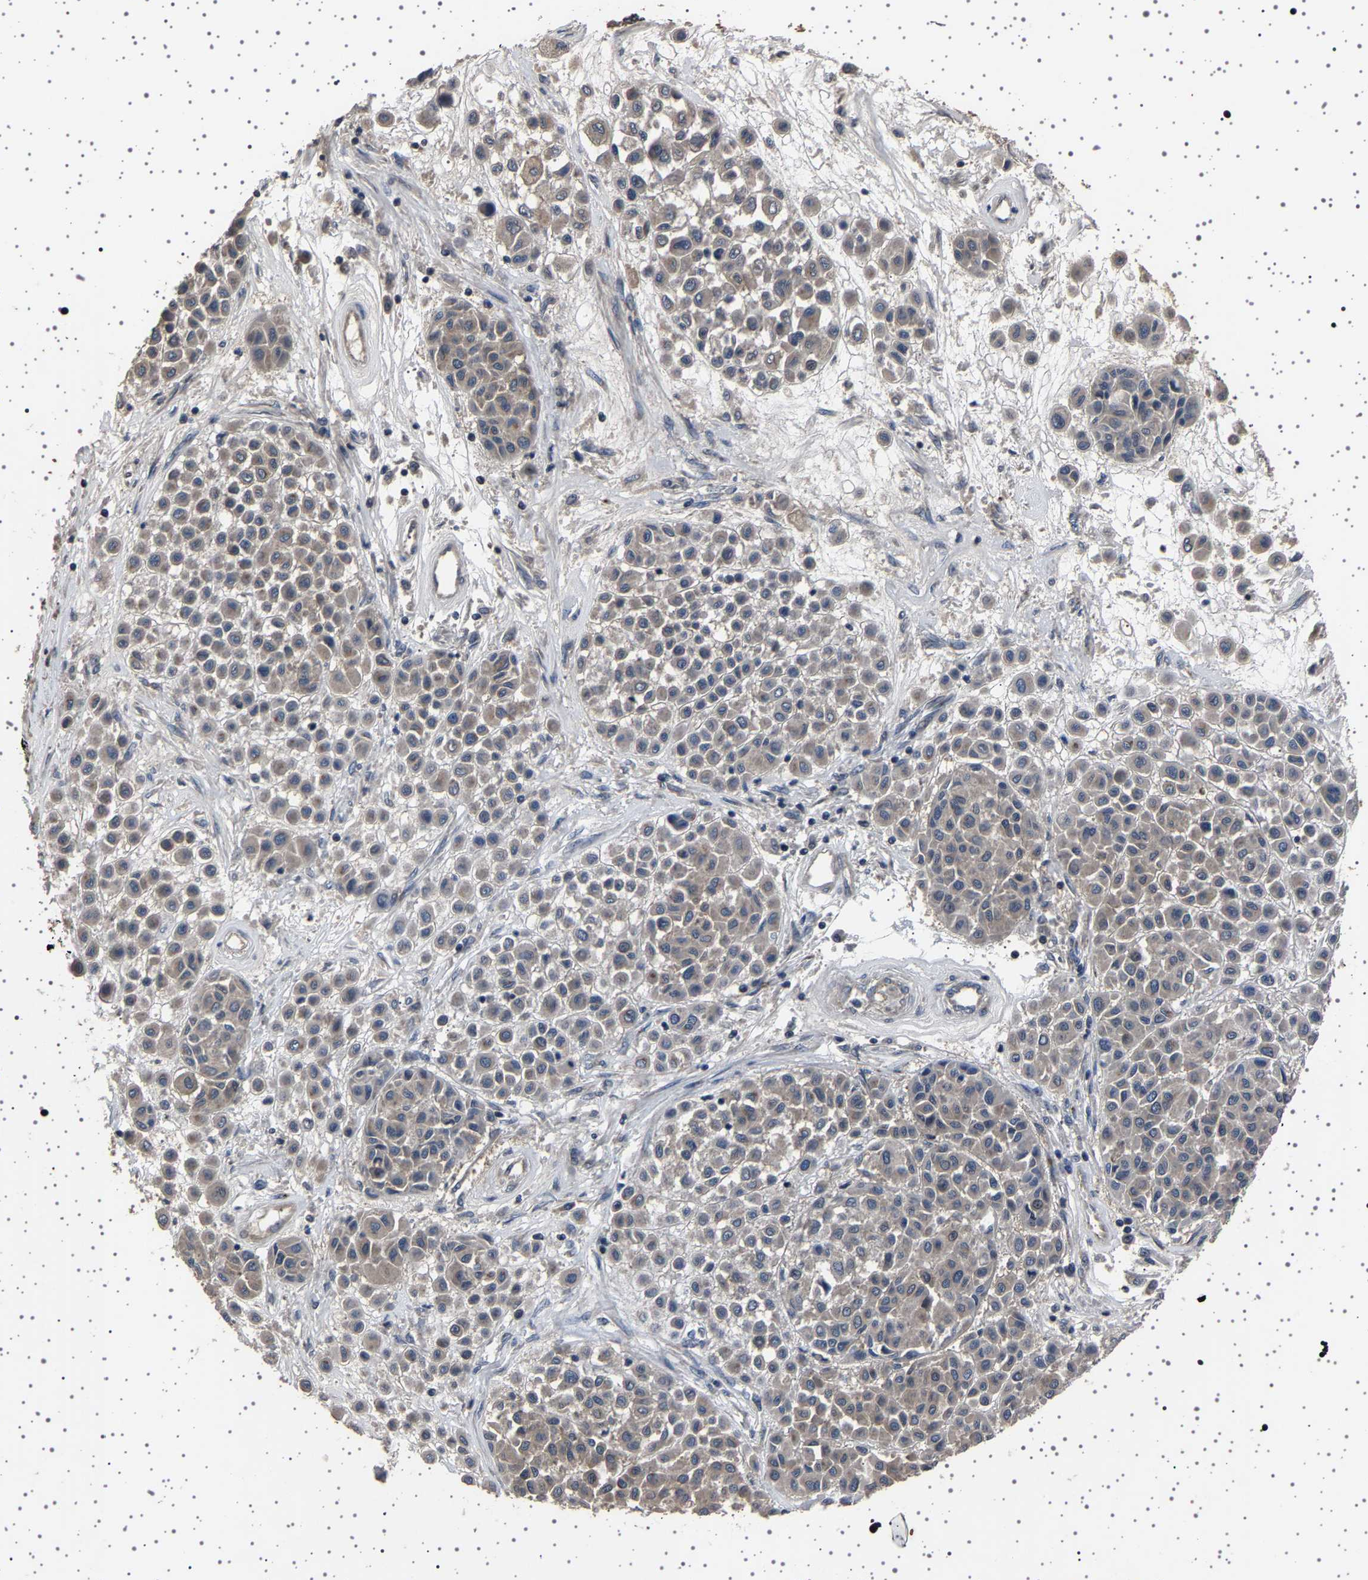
{"staining": {"intensity": "weak", "quantity": "25%-75%", "location": "cytoplasmic/membranous"}, "tissue": "melanoma", "cell_type": "Tumor cells", "image_type": "cancer", "snomed": [{"axis": "morphology", "description": "Malignant melanoma, Metastatic site"}, {"axis": "topography", "description": "Soft tissue"}], "caption": "Immunohistochemical staining of human melanoma exhibits weak cytoplasmic/membranous protein expression in about 25%-75% of tumor cells.", "gene": "NCKAP1", "patient": {"sex": "male", "age": 41}}